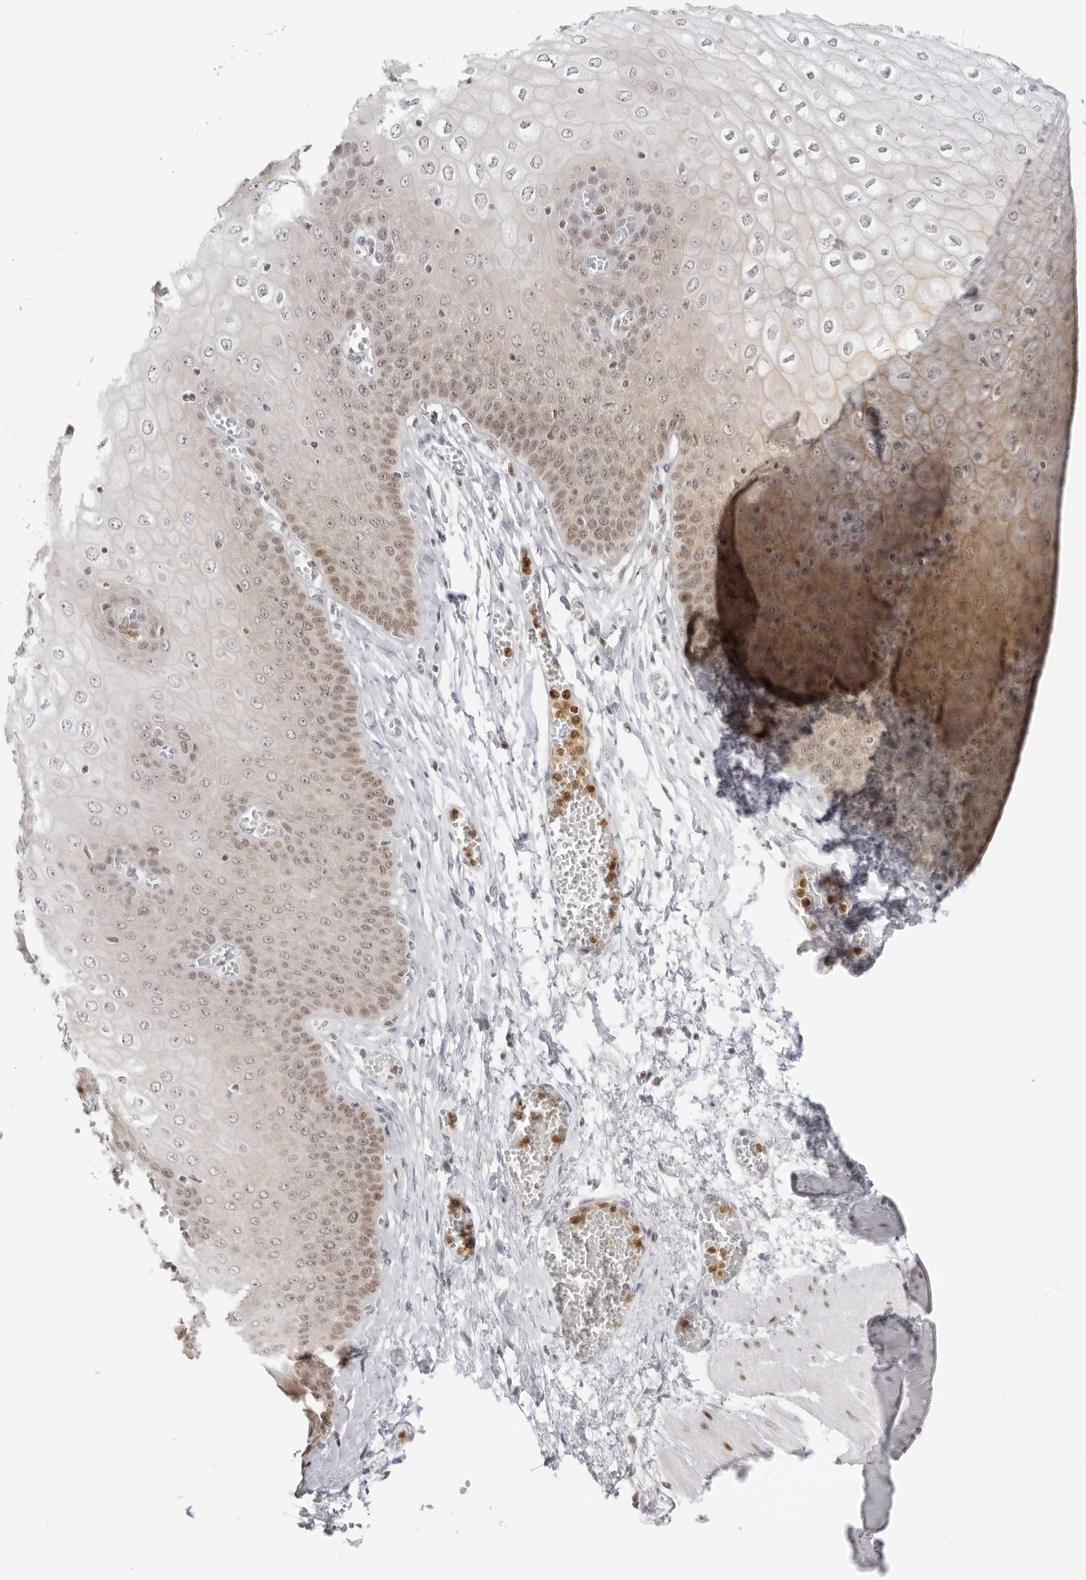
{"staining": {"intensity": "moderate", "quantity": "25%-75%", "location": "cytoplasmic/membranous,nuclear"}, "tissue": "esophagus", "cell_type": "Squamous epithelial cells", "image_type": "normal", "snomed": [{"axis": "morphology", "description": "Normal tissue, NOS"}, {"axis": "topography", "description": "Esophagus"}], "caption": "Immunohistochemical staining of benign esophagus demonstrates moderate cytoplasmic/membranous,nuclear protein staining in about 25%-75% of squamous epithelial cells. (Stains: DAB (3,3'-diaminobenzidine) in brown, nuclei in blue, Microscopy: brightfield microscopy at high magnification).", "gene": "RNF146", "patient": {"sex": "male", "age": 60}}